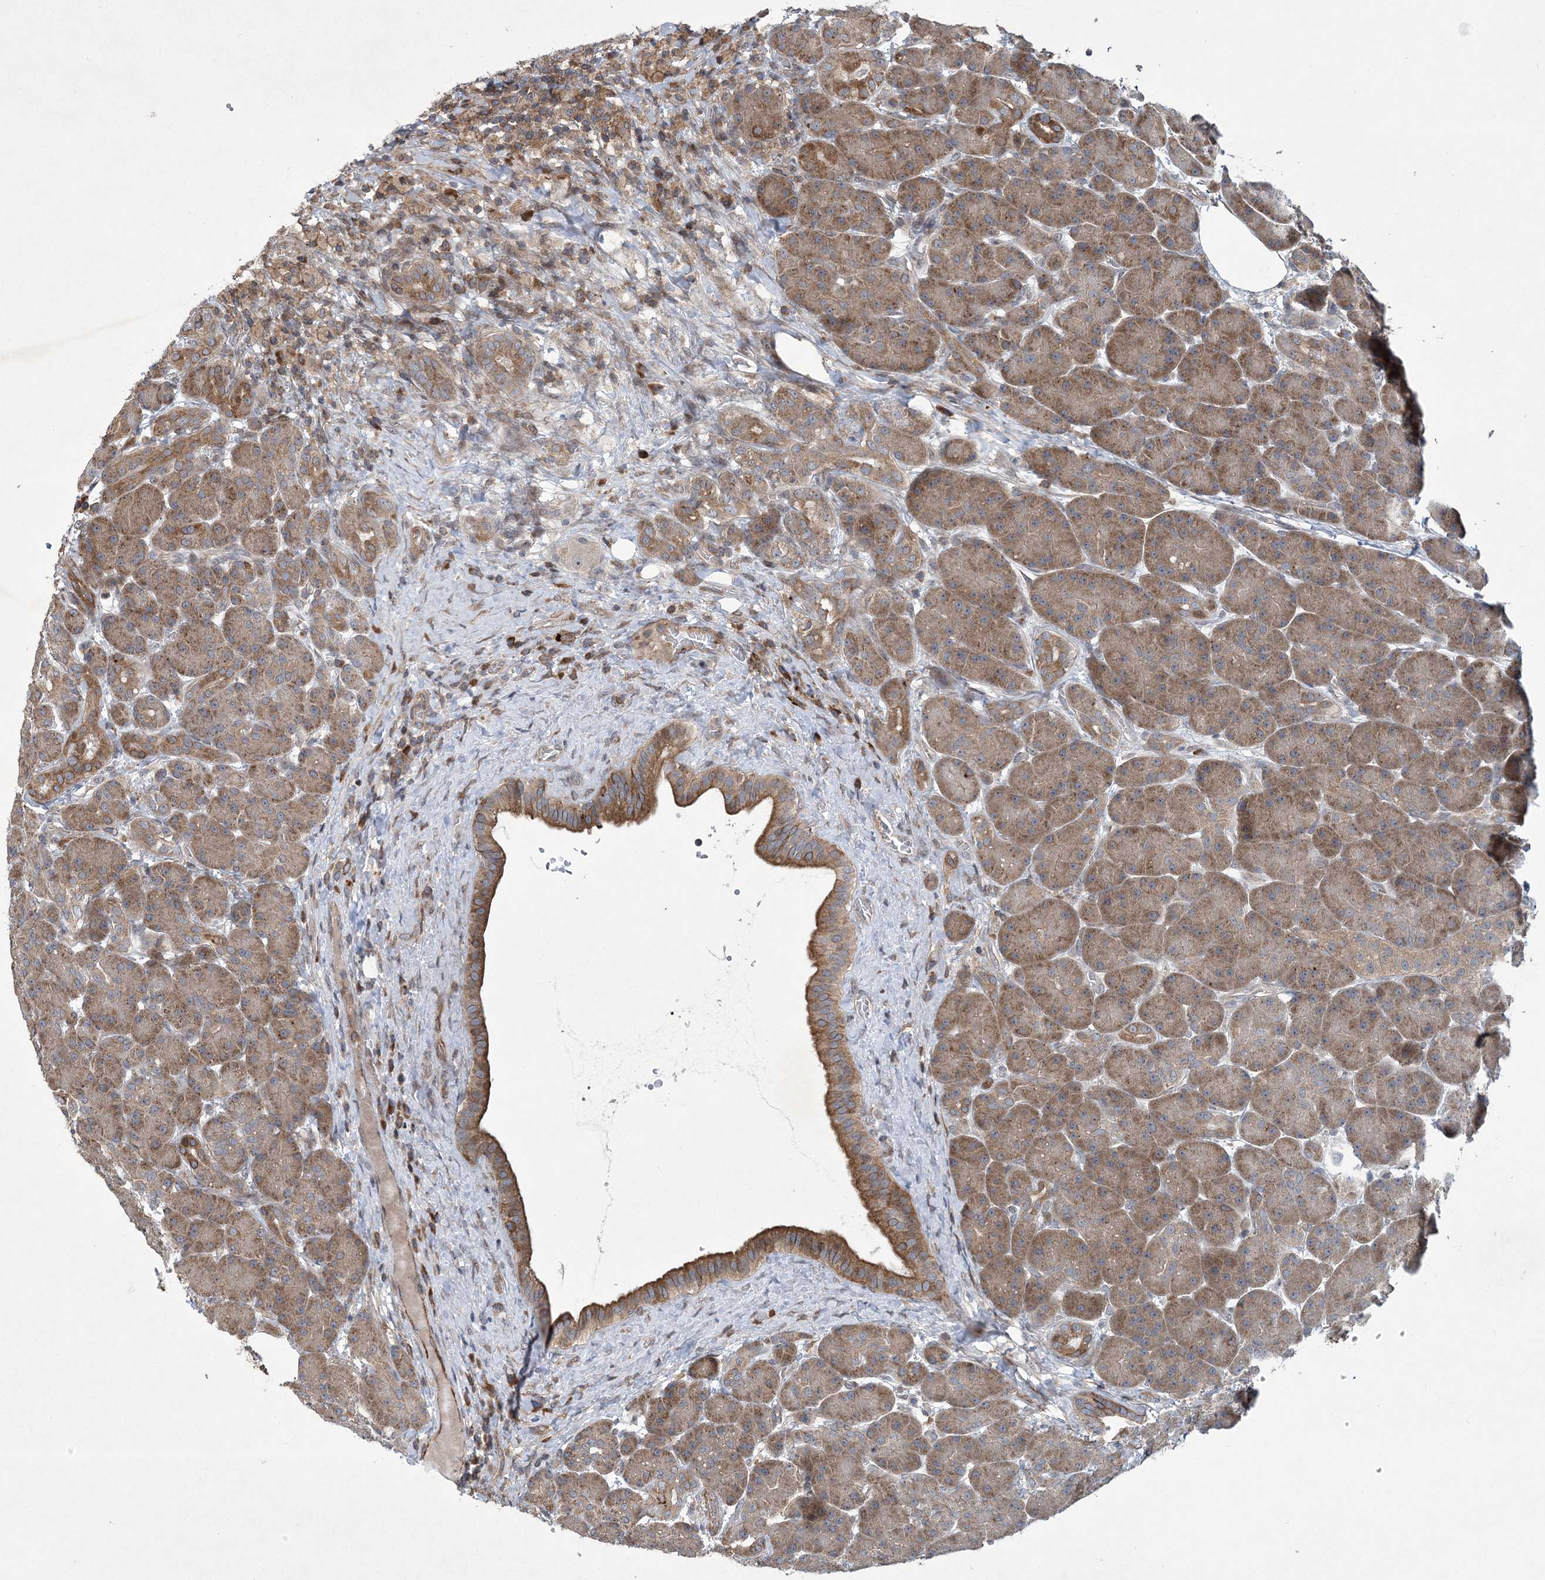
{"staining": {"intensity": "moderate", "quantity": ">75%", "location": "cytoplasmic/membranous"}, "tissue": "pancreas", "cell_type": "Exocrine glandular cells", "image_type": "normal", "snomed": [{"axis": "morphology", "description": "Normal tissue, NOS"}, {"axis": "topography", "description": "Pancreas"}], "caption": "Normal pancreas demonstrates moderate cytoplasmic/membranous staining in approximately >75% of exocrine glandular cells.", "gene": "N4BP2", "patient": {"sex": "male", "age": 63}}